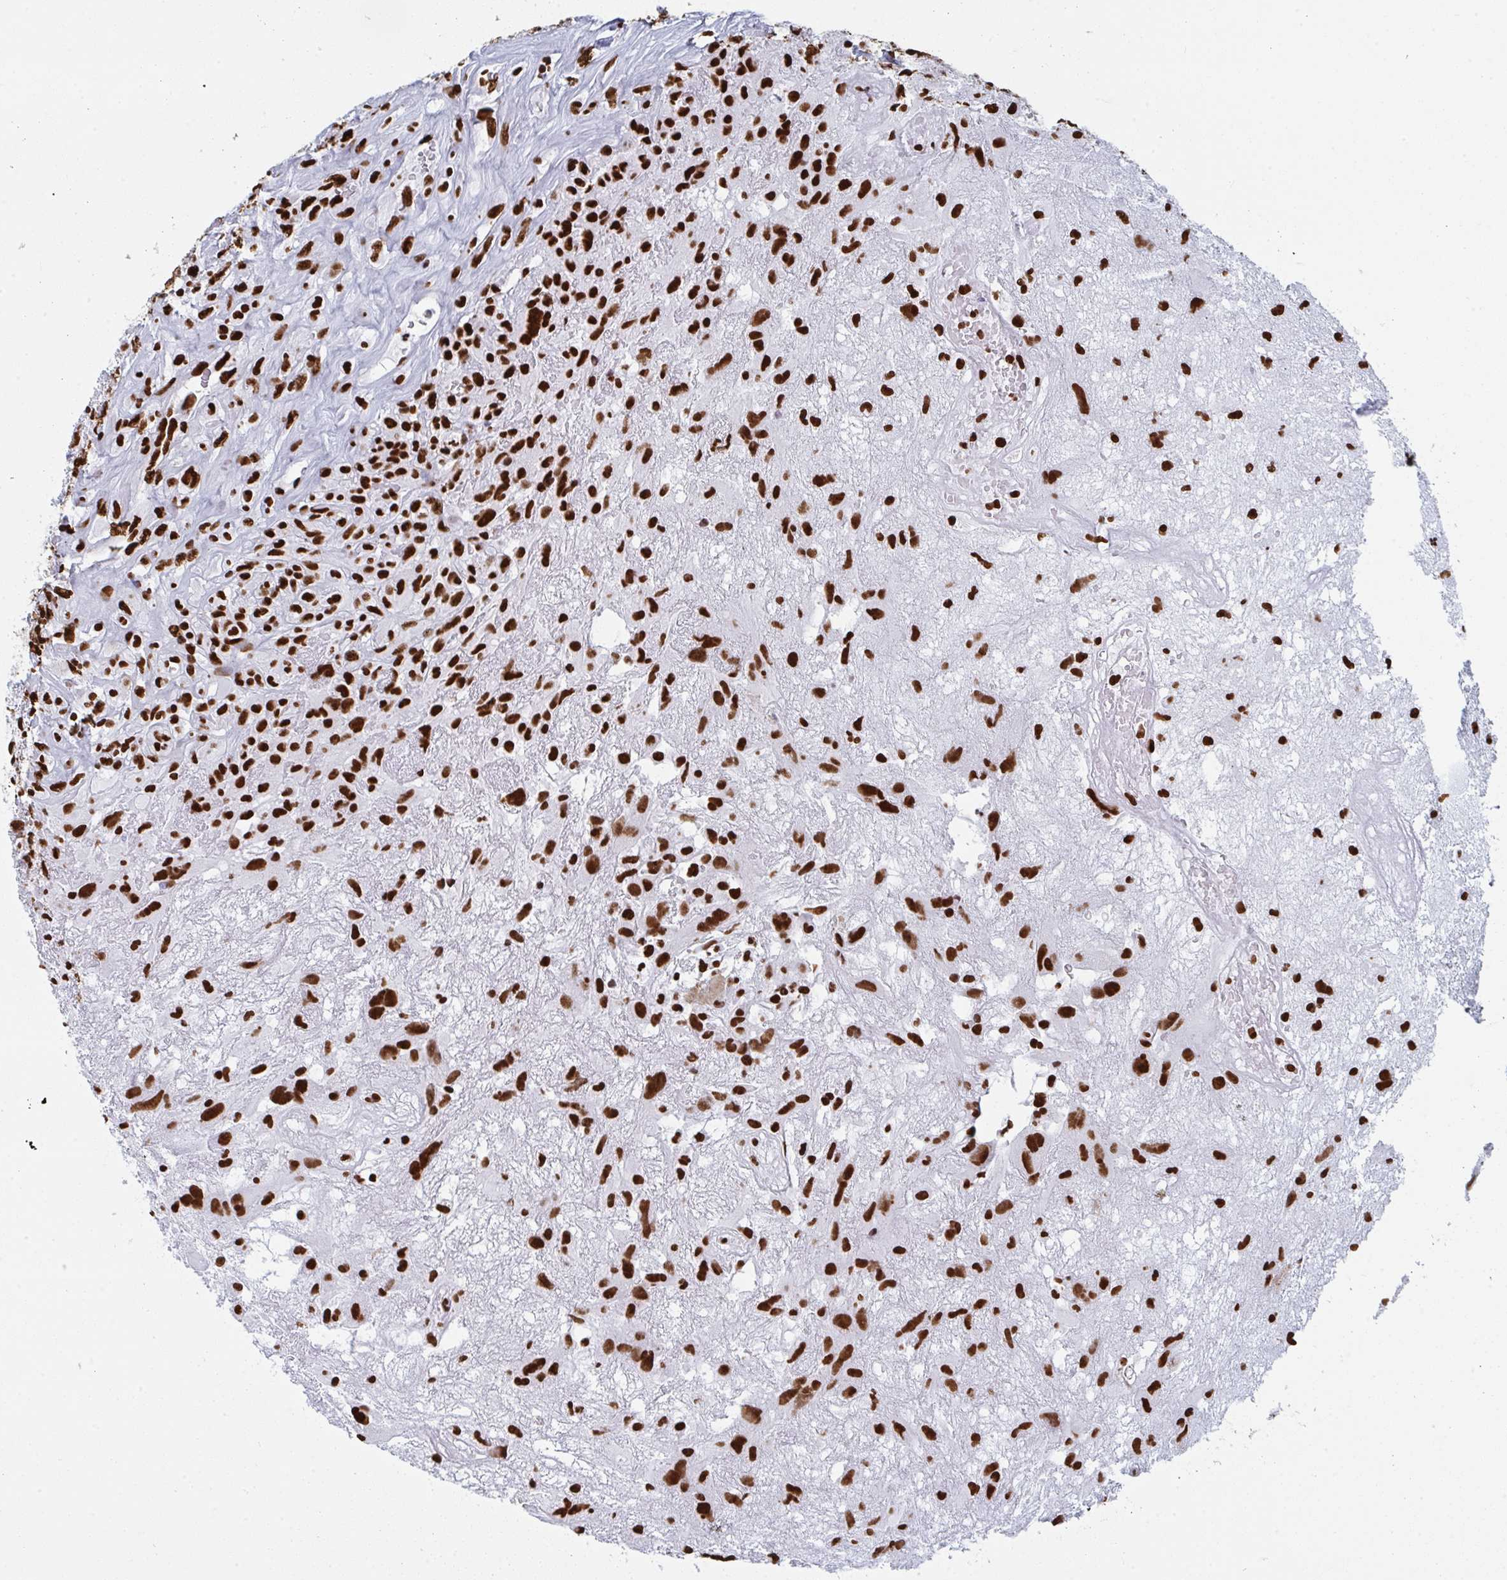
{"staining": {"intensity": "strong", "quantity": ">75%", "location": "nuclear"}, "tissue": "glioma", "cell_type": "Tumor cells", "image_type": "cancer", "snomed": [{"axis": "morphology", "description": "Glioma, malignant, High grade"}, {"axis": "topography", "description": "Brain"}], "caption": "The immunohistochemical stain shows strong nuclear staining in tumor cells of glioma tissue.", "gene": "GAR1", "patient": {"sex": "male", "age": 46}}